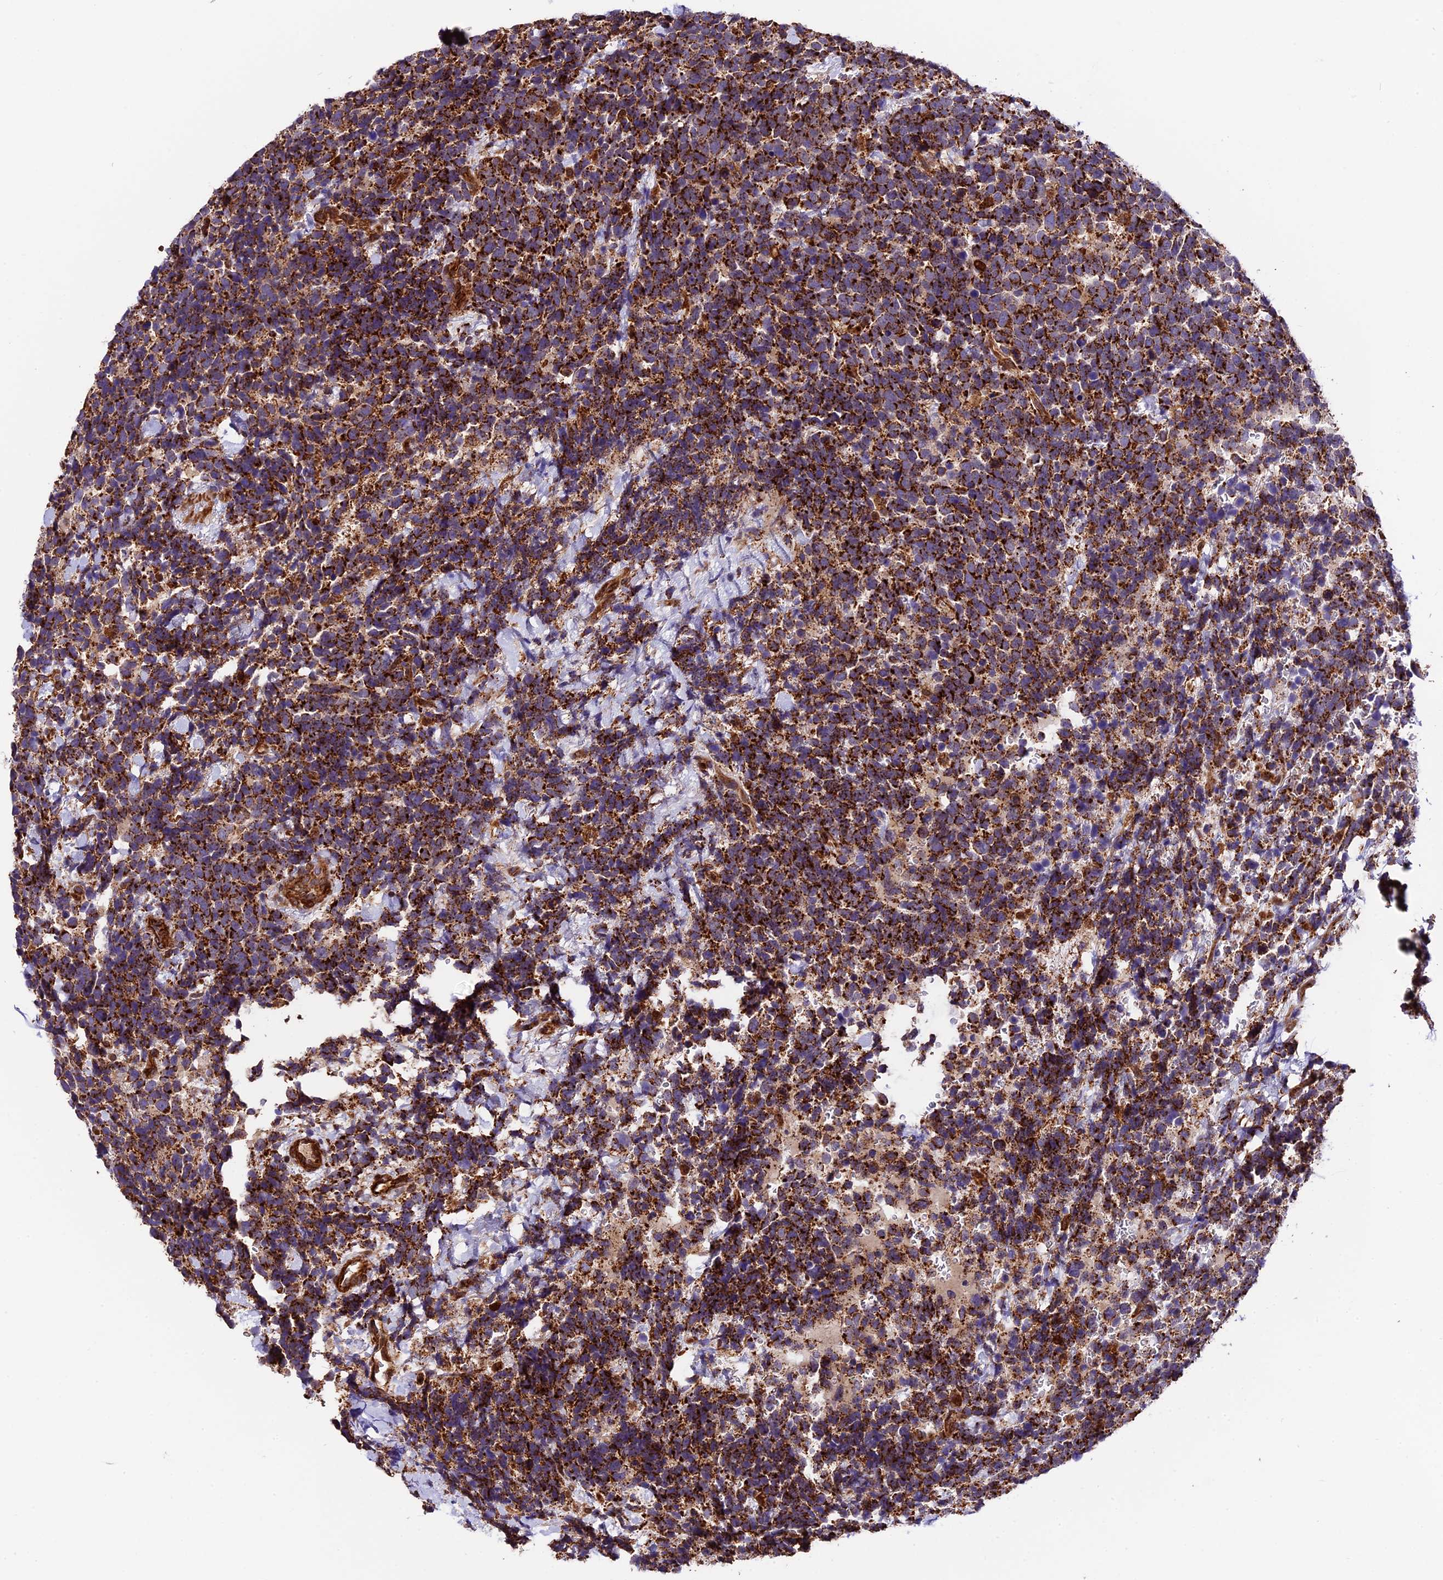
{"staining": {"intensity": "moderate", "quantity": ">75%", "location": "cytoplasmic/membranous"}, "tissue": "urothelial cancer", "cell_type": "Tumor cells", "image_type": "cancer", "snomed": [{"axis": "morphology", "description": "Urothelial carcinoma, High grade"}, {"axis": "topography", "description": "Urinary bladder"}], "caption": "Urothelial carcinoma (high-grade) tissue shows moderate cytoplasmic/membranous positivity in about >75% of tumor cells The protein is shown in brown color, while the nuclei are stained blue.", "gene": "HERPUD1", "patient": {"sex": "female", "age": 82}}